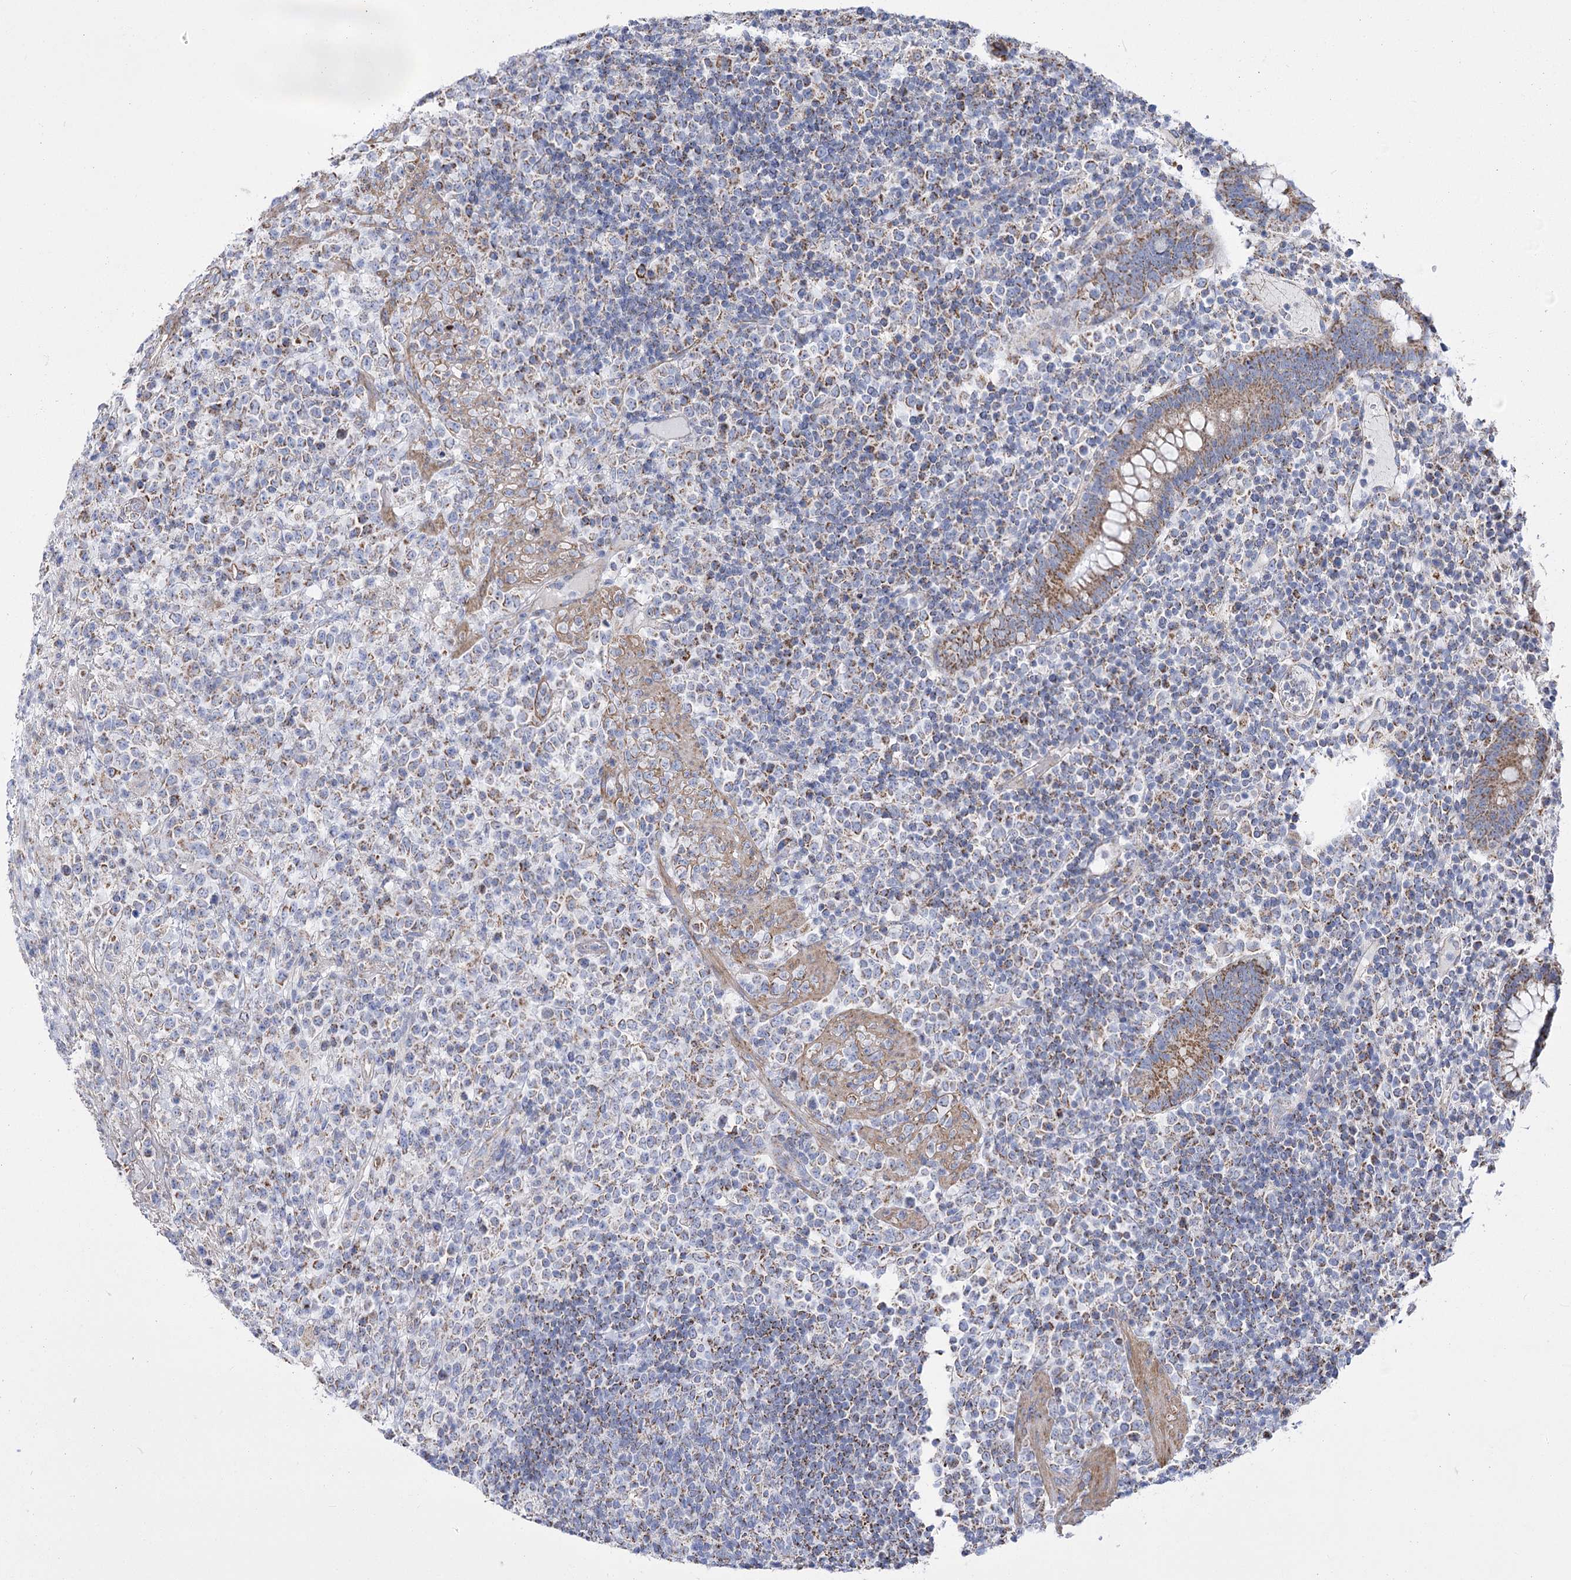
{"staining": {"intensity": "moderate", "quantity": "25%-75%", "location": "cytoplasmic/membranous"}, "tissue": "lymphoma", "cell_type": "Tumor cells", "image_type": "cancer", "snomed": [{"axis": "morphology", "description": "Malignant lymphoma, non-Hodgkin's type, High grade"}, {"axis": "topography", "description": "Colon"}], "caption": "Malignant lymphoma, non-Hodgkin's type (high-grade) stained with a brown dye demonstrates moderate cytoplasmic/membranous positive staining in about 25%-75% of tumor cells.", "gene": "PDHB", "patient": {"sex": "female", "age": 53}}